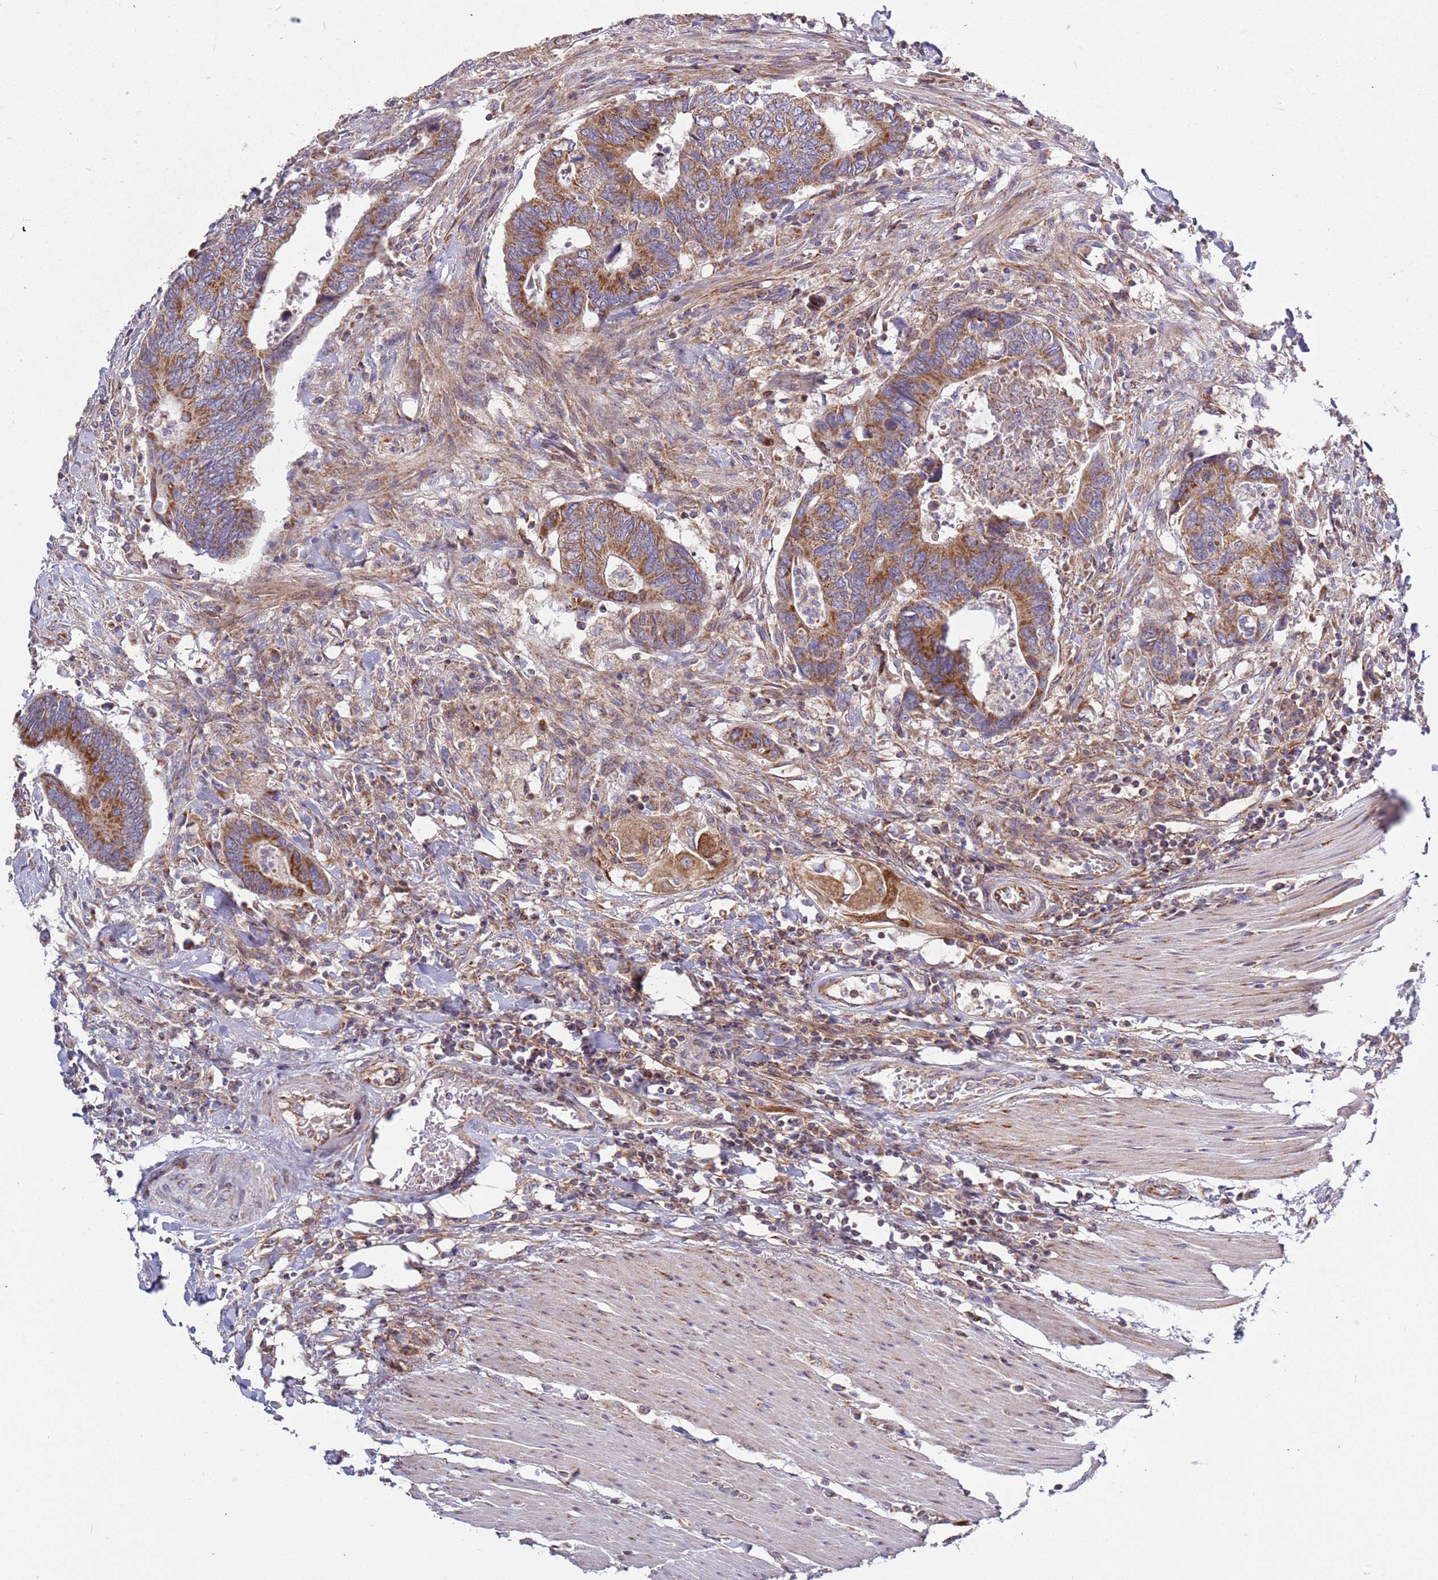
{"staining": {"intensity": "moderate", "quantity": ">75%", "location": "cytoplasmic/membranous"}, "tissue": "colorectal cancer", "cell_type": "Tumor cells", "image_type": "cancer", "snomed": [{"axis": "morphology", "description": "Adenocarcinoma, NOS"}, {"axis": "topography", "description": "Colon"}], "caption": "Immunohistochemical staining of adenocarcinoma (colorectal) displays moderate cytoplasmic/membranous protein positivity in approximately >75% of tumor cells.", "gene": "IRS4", "patient": {"sex": "male", "age": 87}}